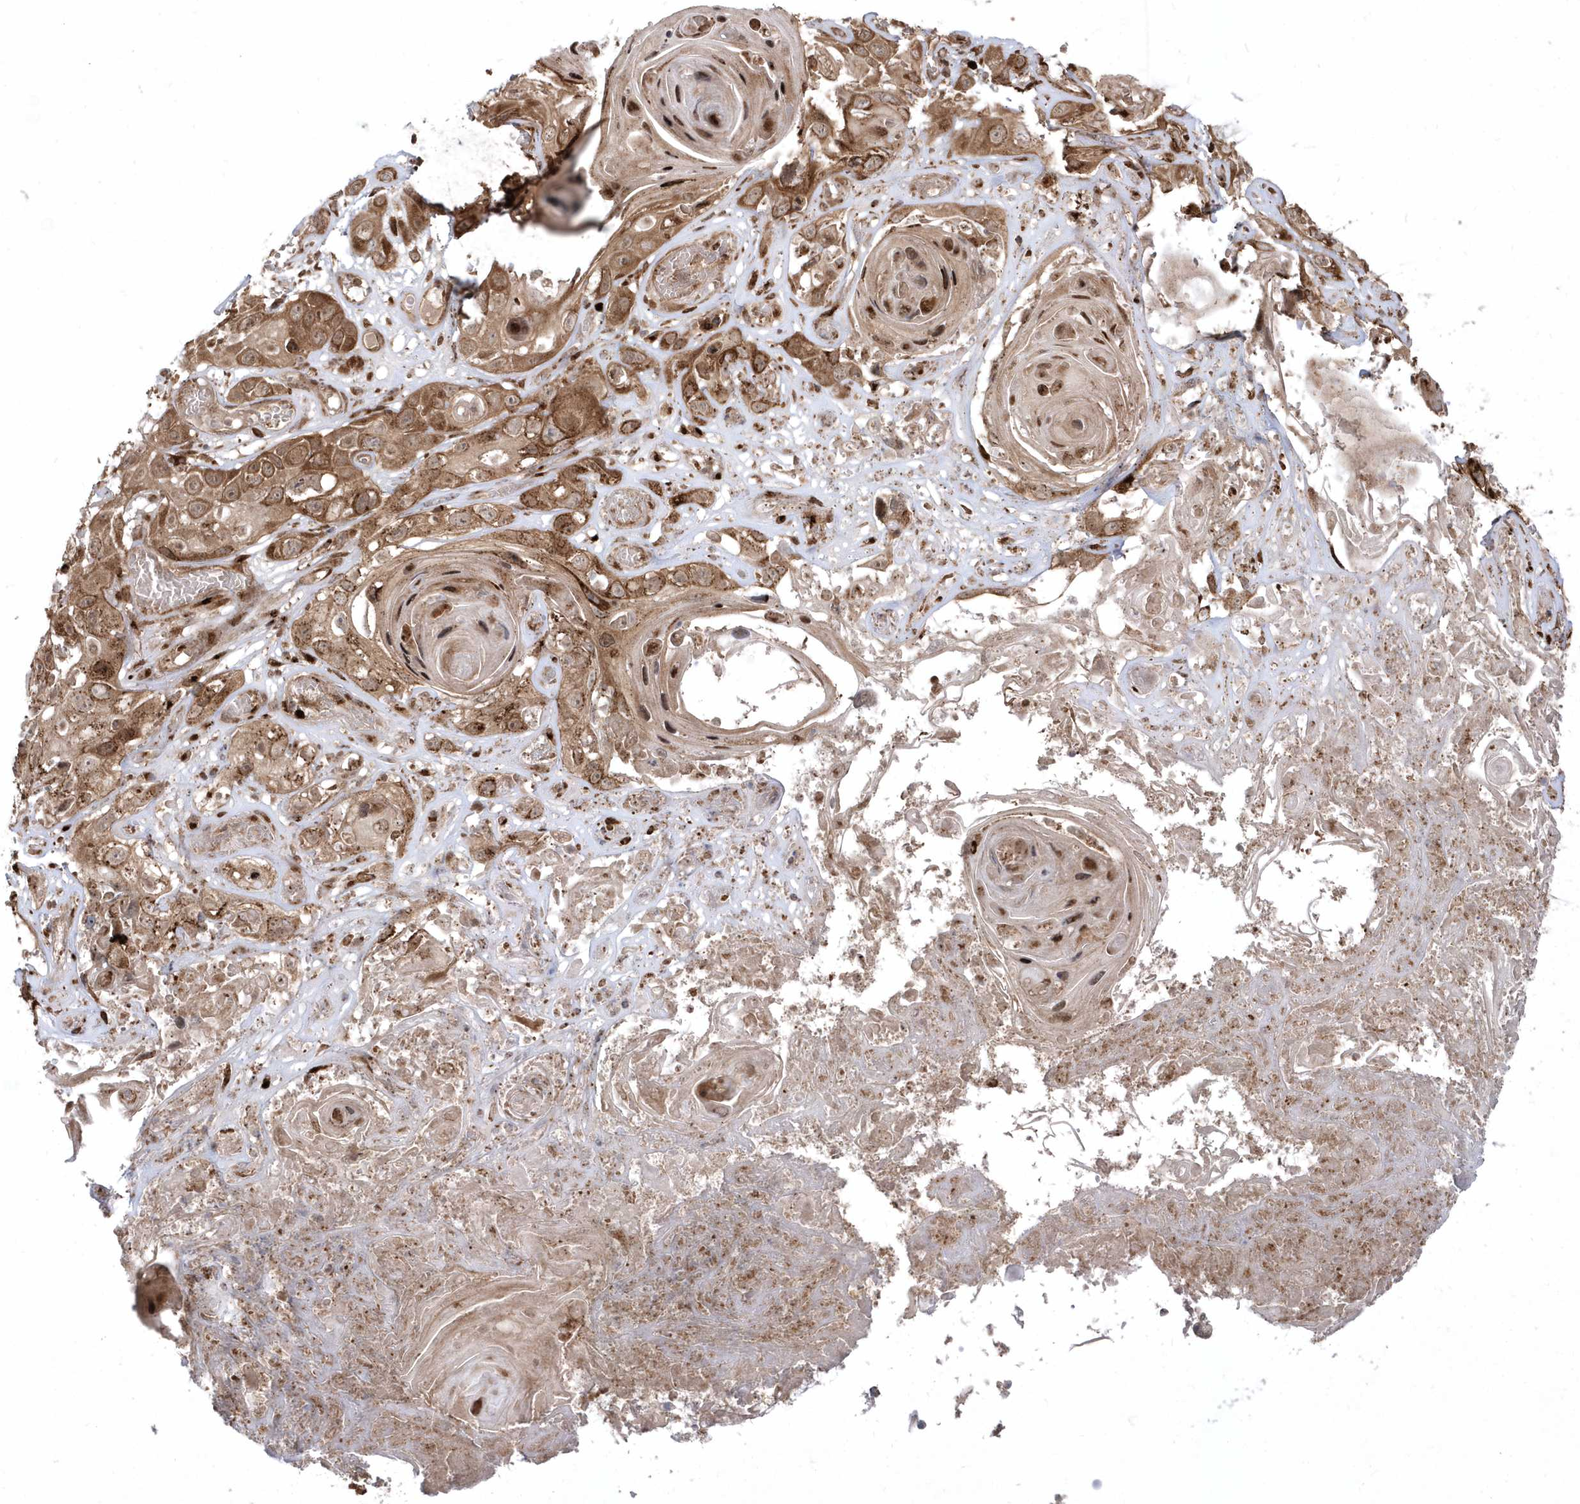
{"staining": {"intensity": "moderate", "quantity": ">75%", "location": "cytoplasmic/membranous,nuclear"}, "tissue": "skin cancer", "cell_type": "Tumor cells", "image_type": "cancer", "snomed": [{"axis": "morphology", "description": "Squamous cell carcinoma, NOS"}, {"axis": "topography", "description": "Skin"}], "caption": "Human skin squamous cell carcinoma stained with a protein marker shows moderate staining in tumor cells.", "gene": "EPC2", "patient": {"sex": "male", "age": 55}}